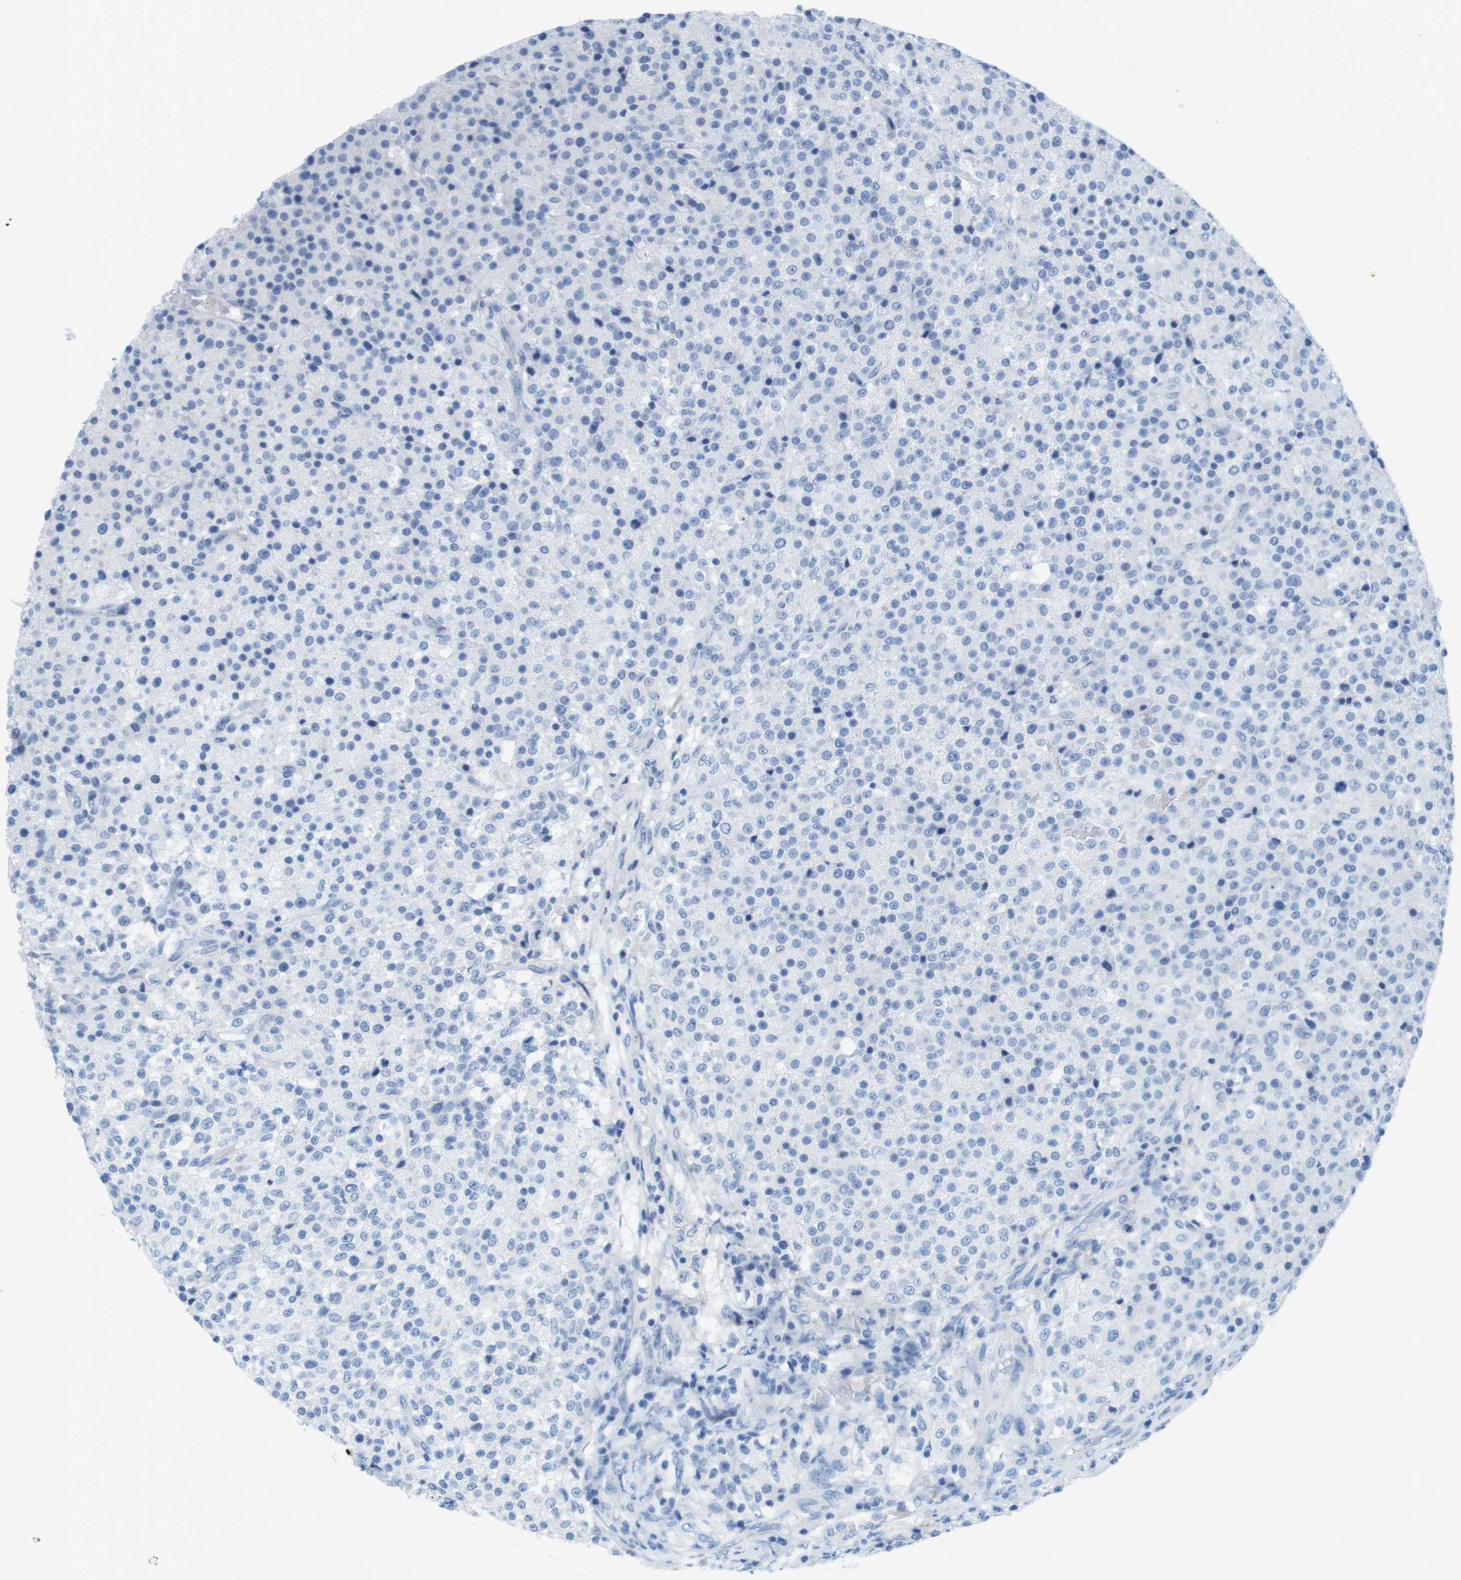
{"staining": {"intensity": "negative", "quantity": "none", "location": "none"}, "tissue": "testis cancer", "cell_type": "Tumor cells", "image_type": "cancer", "snomed": [{"axis": "morphology", "description": "Seminoma, NOS"}, {"axis": "topography", "description": "Testis"}], "caption": "Immunohistochemical staining of testis cancer (seminoma) shows no significant staining in tumor cells.", "gene": "GAP43", "patient": {"sex": "male", "age": 59}}